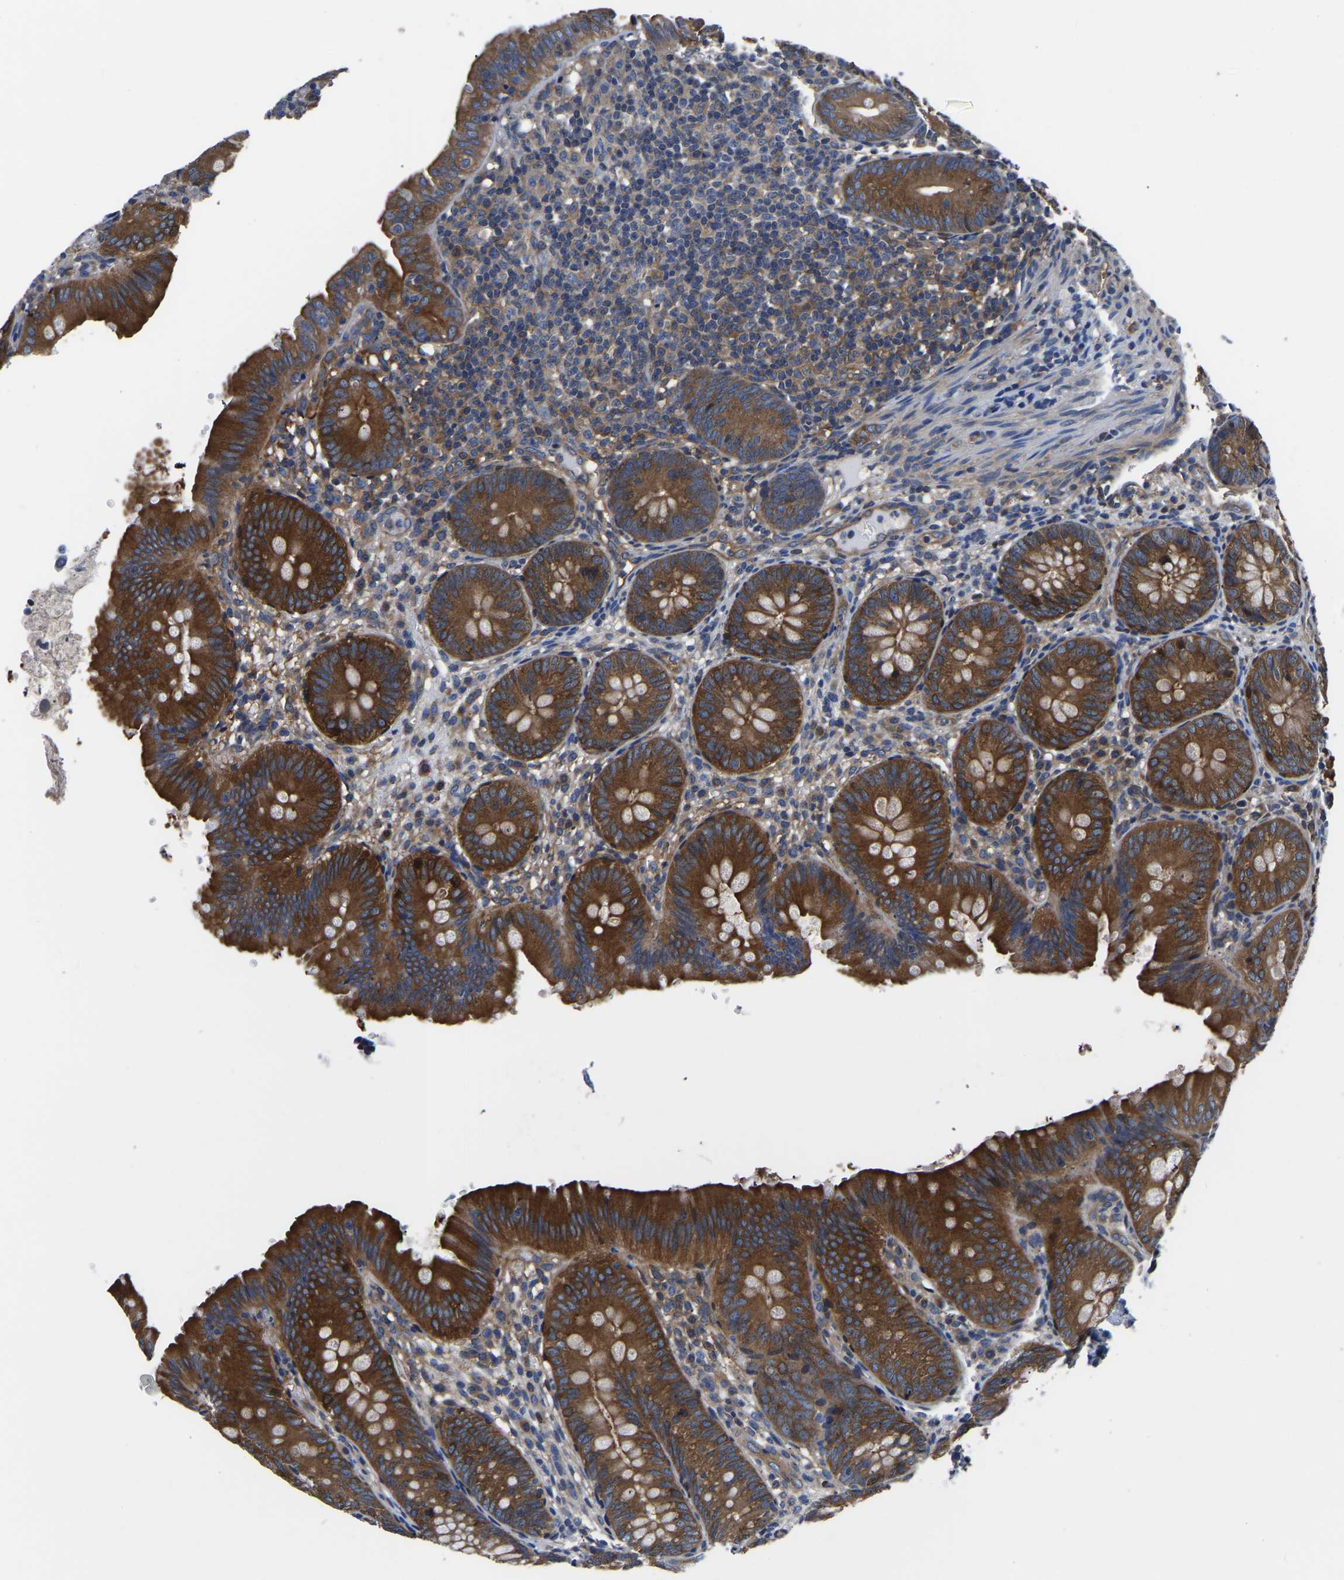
{"staining": {"intensity": "strong", "quantity": ">75%", "location": "cytoplasmic/membranous"}, "tissue": "appendix", "cell_type": "Glandular cells", "image_type": "normal", "snomed": [{"axis": "morphology", "description": "Normal tissue, NOS"}, {"axis": "topography", "description": "Appendix"}], "caption": "The micrograph displays a brown stain indicating the presence of a protein in the cytoplasmic/membranous of glandular cells in appendix.", "gene": "TFG", "patient": {"sex": "male", "age": 1}}